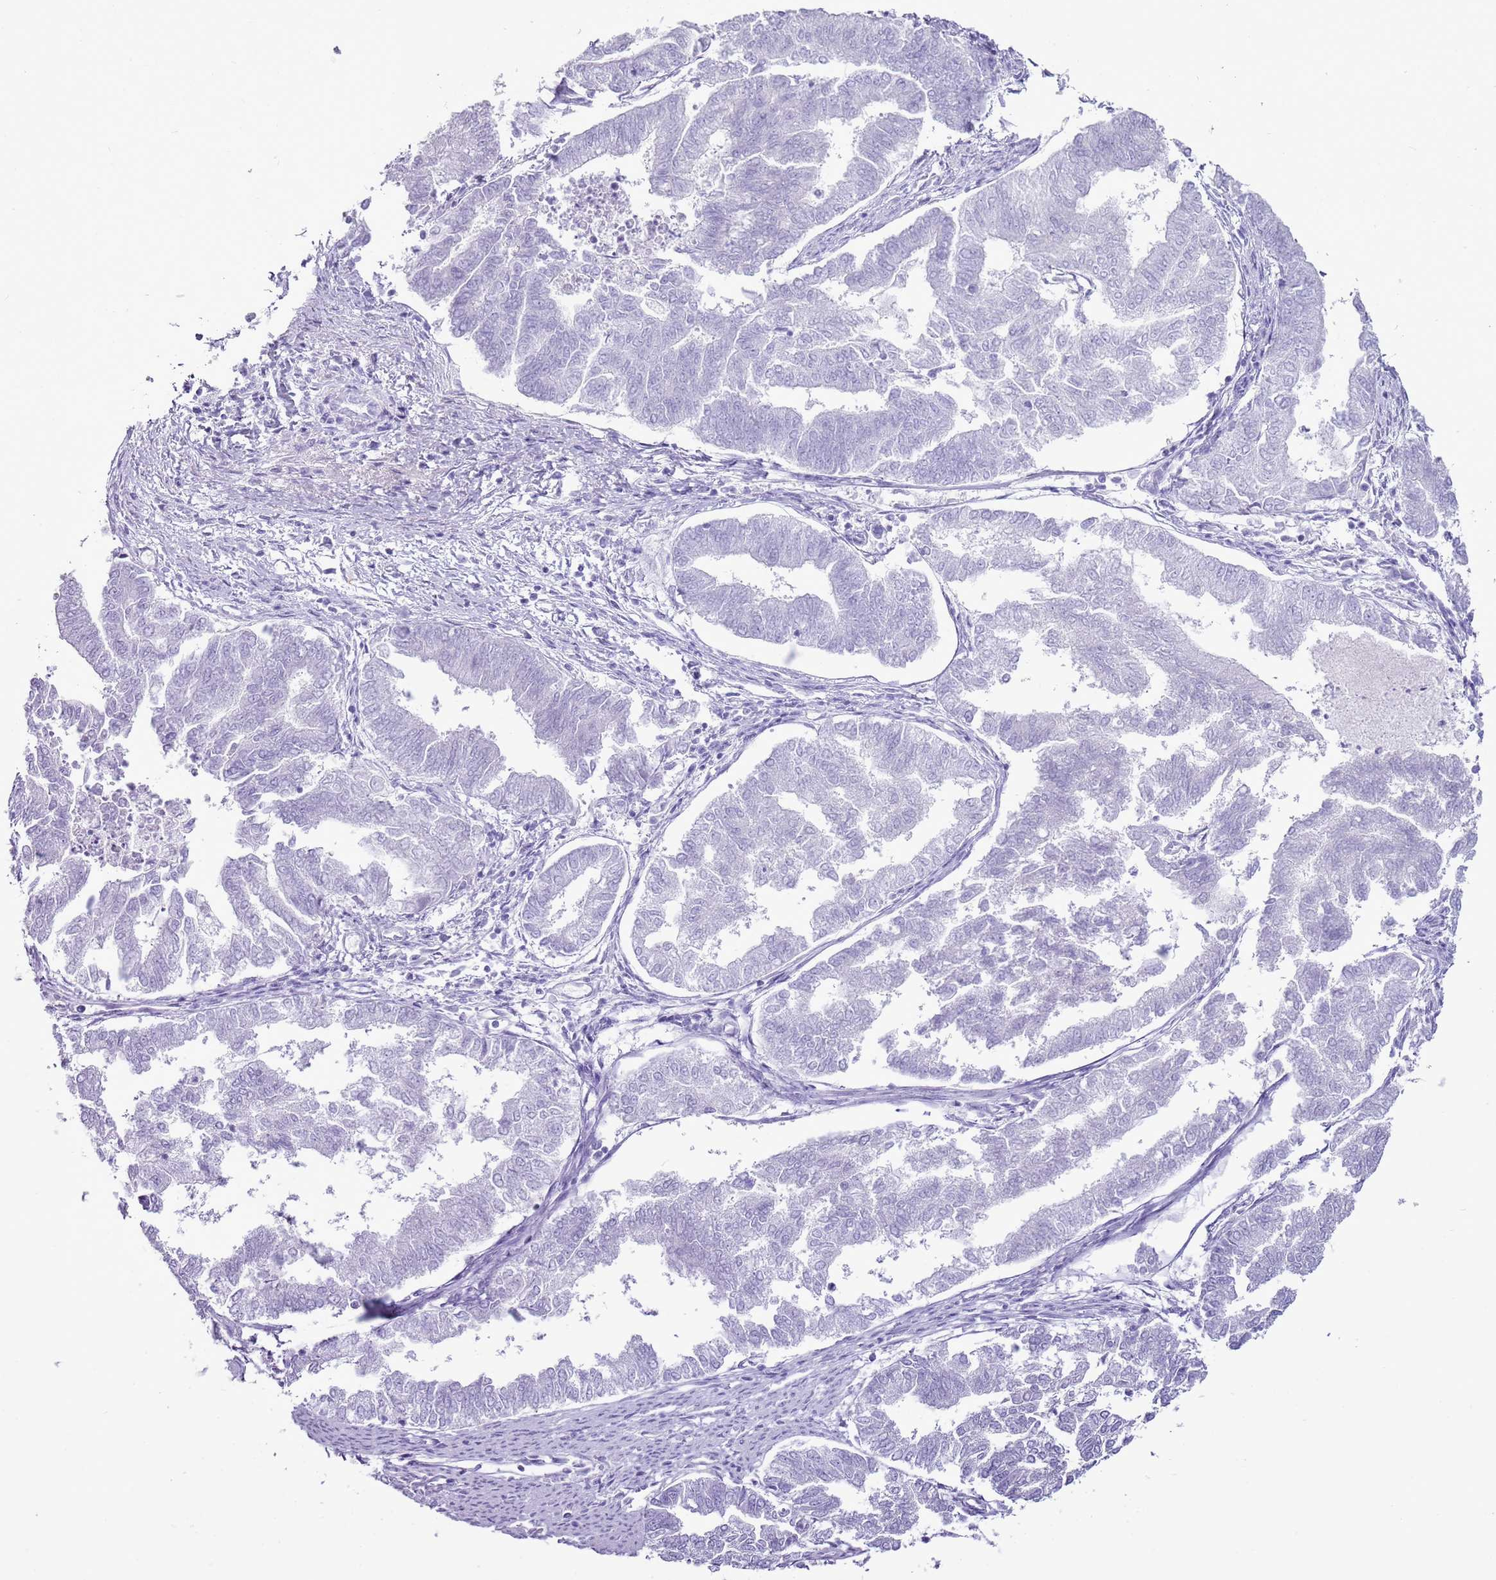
{"staining": {"intensity": "negative", "quantity": "none", "location": "none"}, "tissue": "endometrial cancer", "cell_type": "Tumor cells", "image_type": "cancer", "snomed": [{"axis": "morphology", "description": "Adenocarcinoma, NOS"}, {"axis": "topography", "description": "Endometrium"}], "caption": "Tumor cells are negative for brown protein staining in endometrial adenocarcinoma.", "gene": "CNFN", "patient": {"sex": "female", "age": 79}}